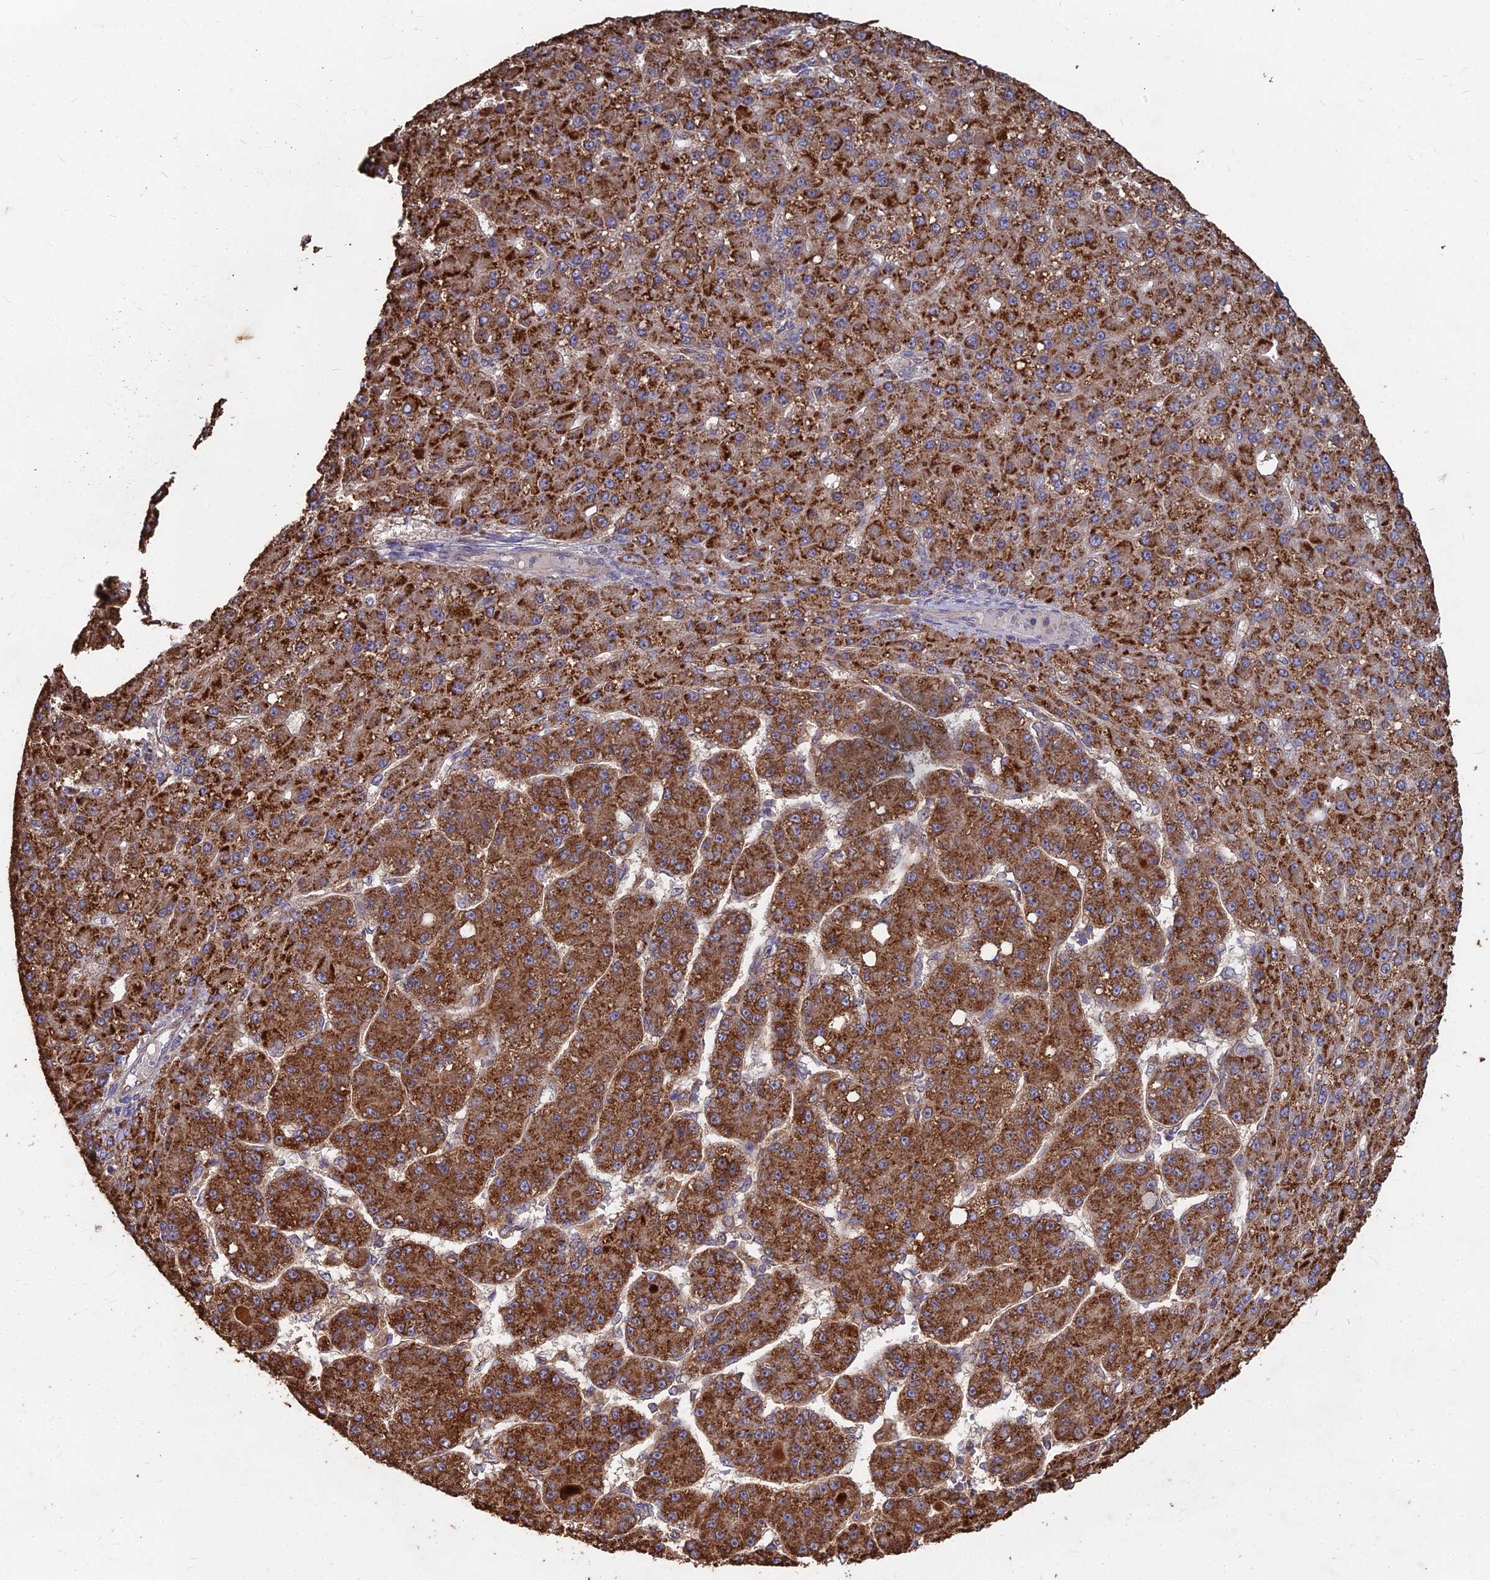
{"staining": {"intensity": "strong", "quantity": ">75%", "location": "cytoplasmic/membranous"}, "tissue": "liver cancer", "cell_type": "Tumor cells", "image_type": "cancer", "snomed": [{"axis": "morphology", "description": "Carcinoma, Hepatocellular, NOS"}, {"axis": "topography", "description": "Liver"}], "caption": "Protein expression by immunohistochemistry reveals strong cytoplasmic/membranous expression in approximately >75% of tumor cells in liver hepatocellular carcinoma.", "gene": "CEMIP2", "patient": {"sex": "male", "age": 67}}